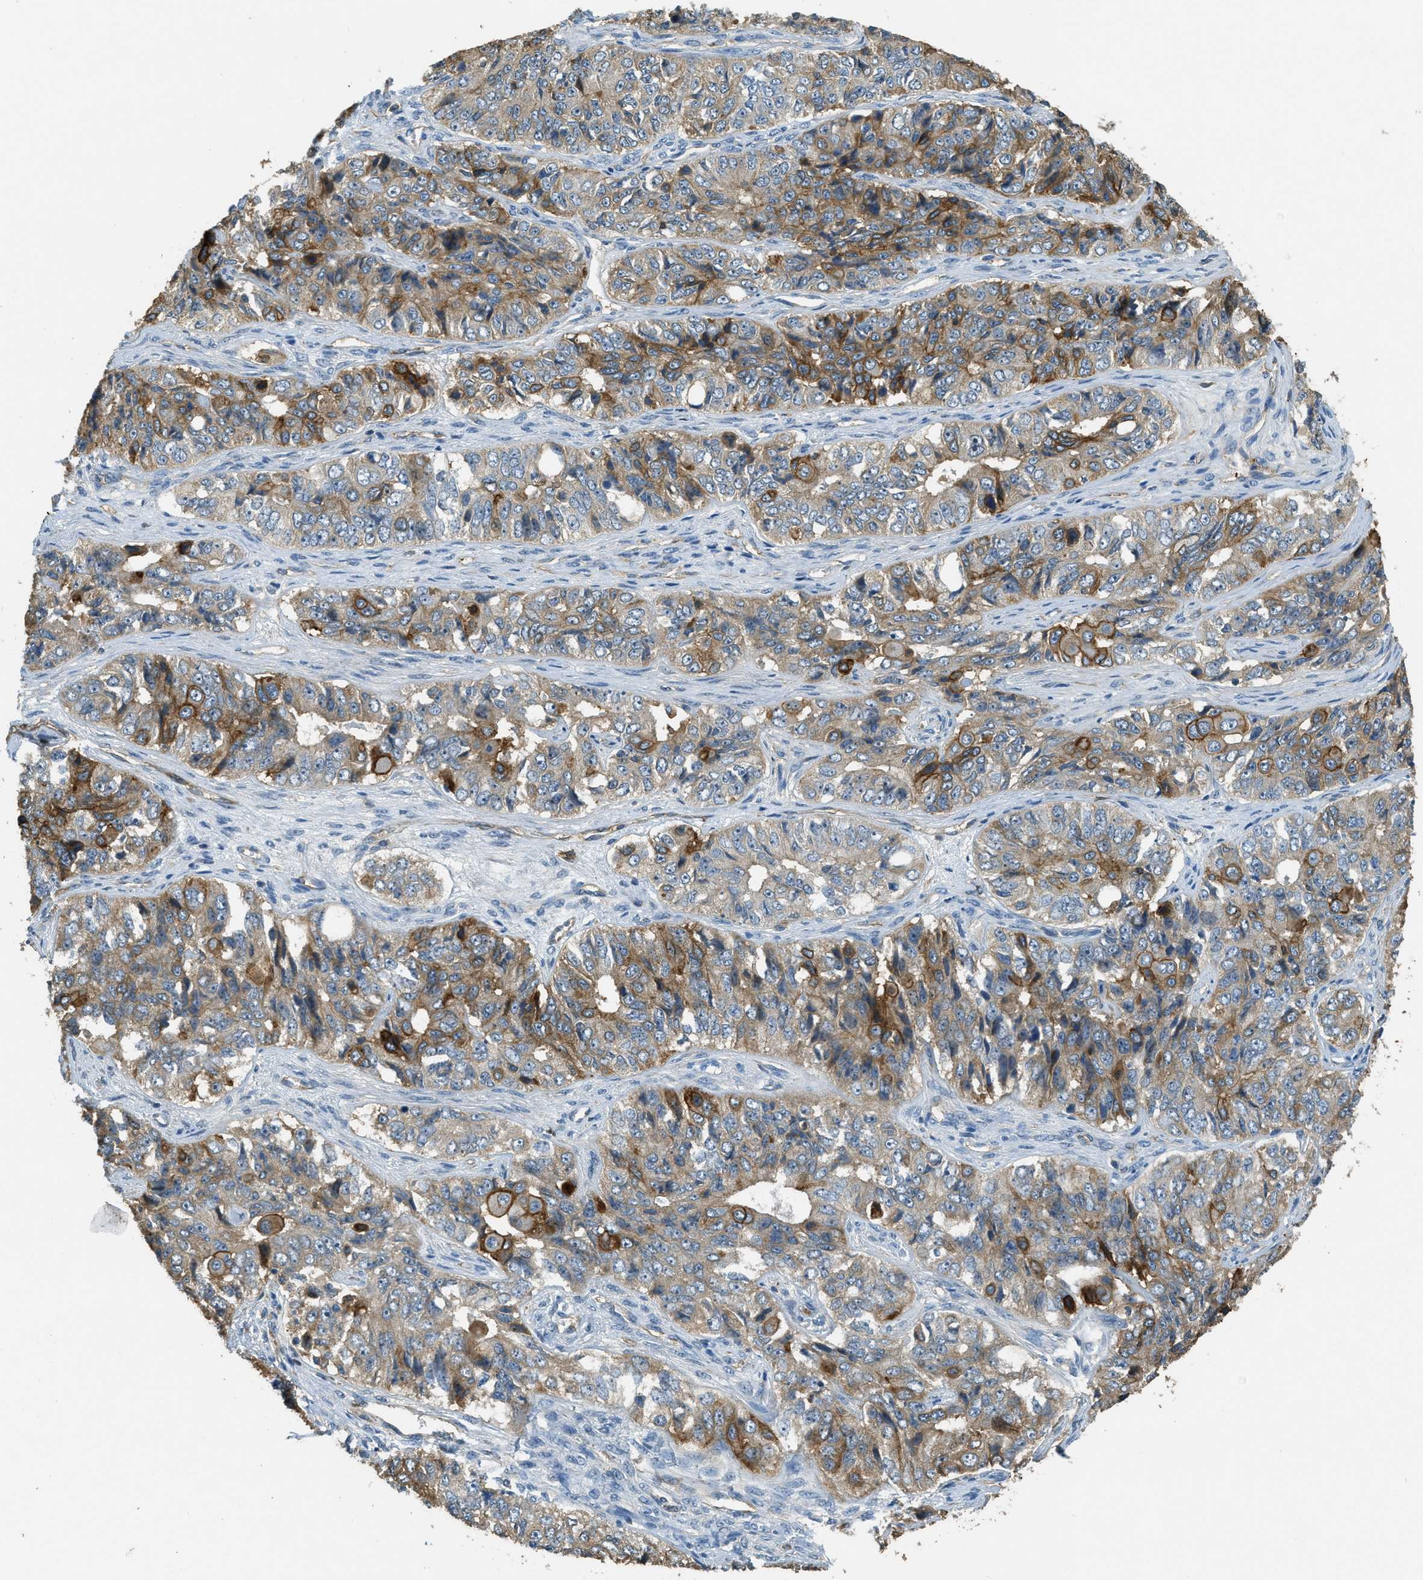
{"staining": {"intensity": "moderate", "quantity": "25%-75%", "location": "cytoplasmic/membranous"}, "tissue": "ovarian cancer", "cell_type": "Tumor cells", "image_type": "cancer", "snomed": [{"axis": "morphology", "description": "Carcinoma, endometroid"}, {"axis": "topography", "description": "Ovary"}], "caption": "IHC histopathology image of neoplastic tissue: ovarian cancer (endometroid carcinoma) stained using immunohistochemistry demonstrates medium levels of moderate protein expression localized specifically in the cytoplasmic/membranous of tumor cells, appearing as a cytoplasmic/membranous brown color.", "gene": "OSMR", "patient": {"sex": "female", "age": 51}}